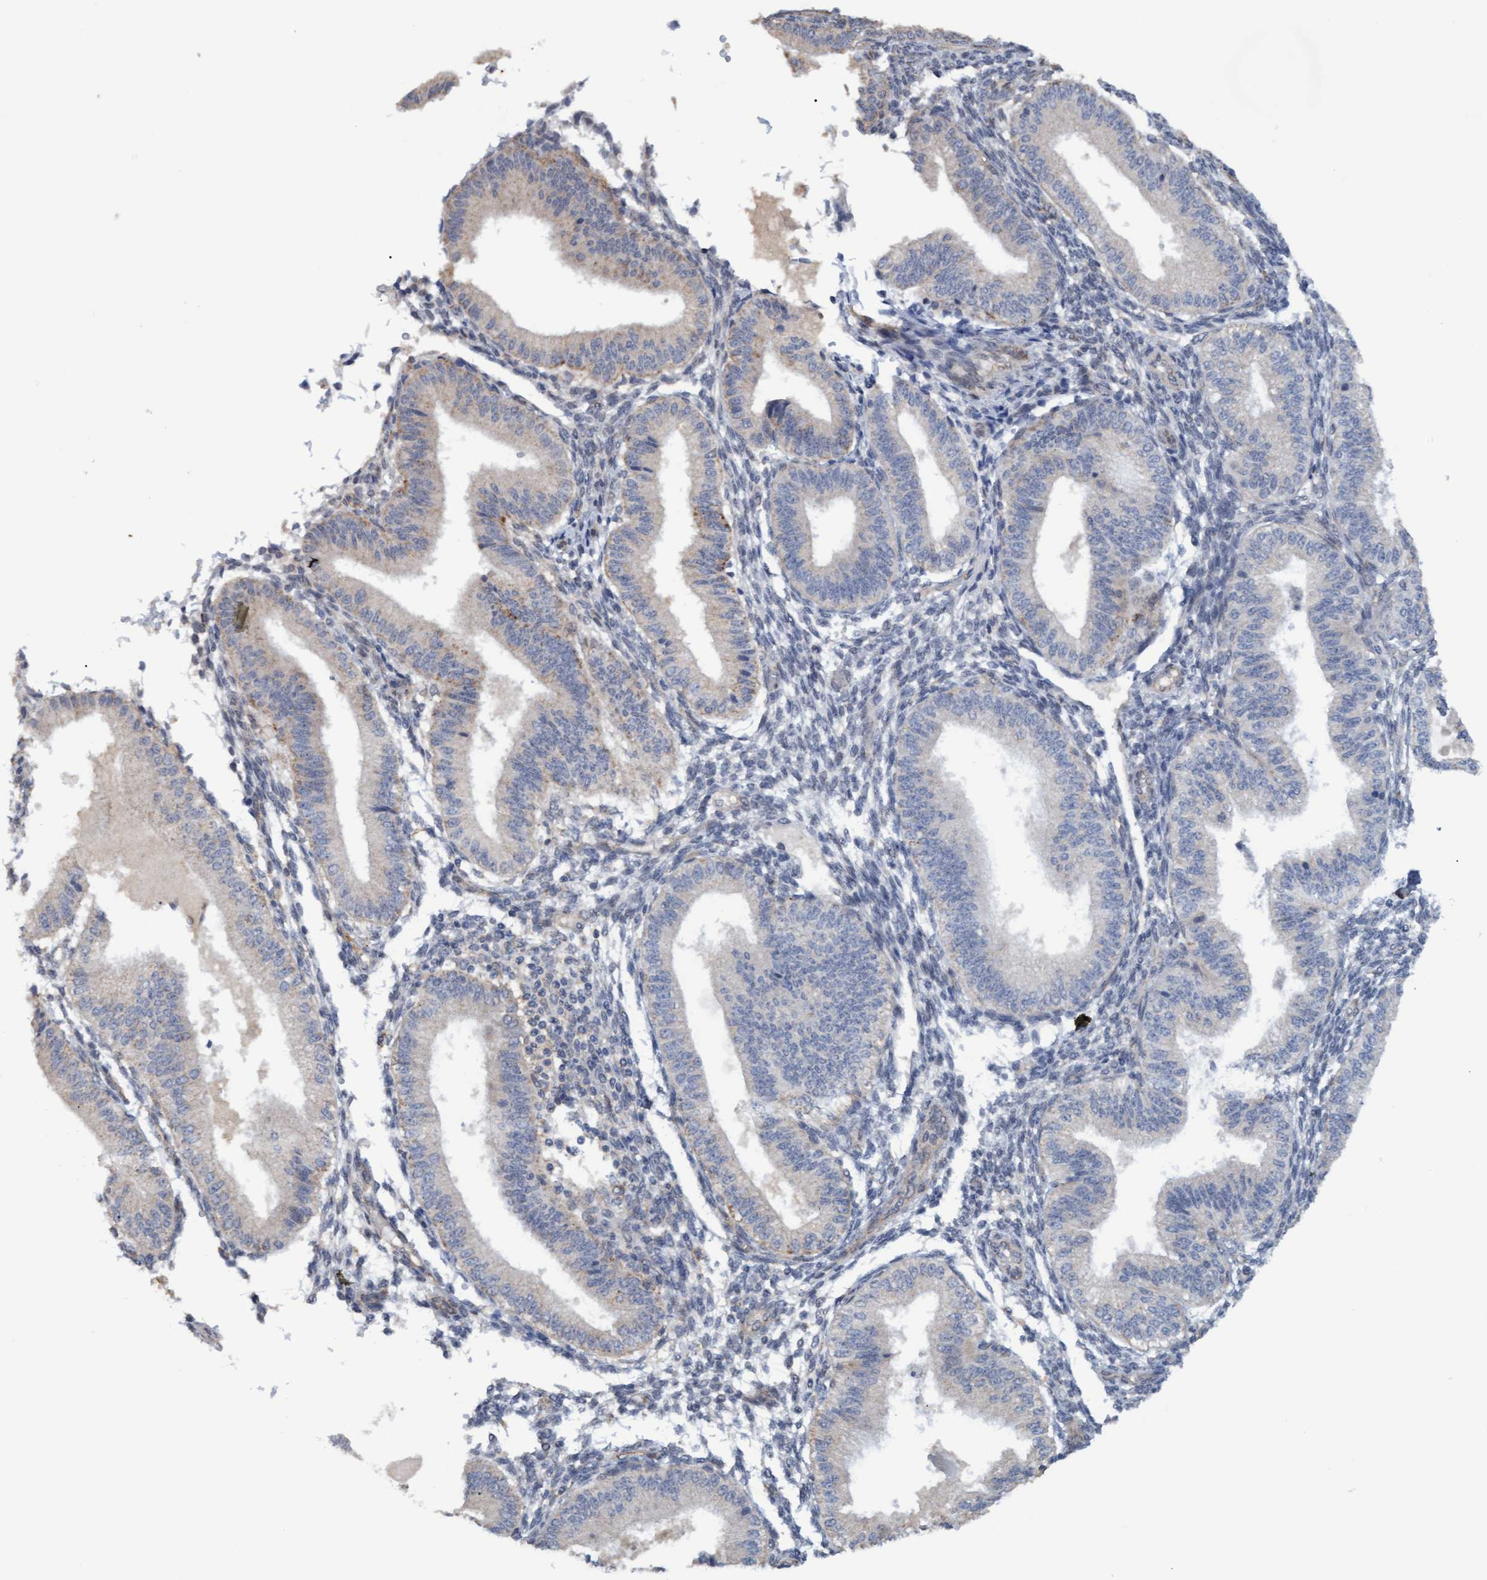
{"staining": {"intensity": "negative", "quantity": "none", "location": "none"}, "tissue": "endometrium", "cell_type": "Cells in endometrial stroma", "image_type": "normal", "snomed": [{"axis": "morphology", "description": "Normal tissue, NOS"}, {"axis": "topography", "description": "Endometrium"}], "caption": "Immunohistochemistry (IHC) image of normal endometrium: human endometrium stained with DAB exhibits no significant protein expression in cells in endometrial stroma.", "gene": "MGLL", "patient": {"sex": "female", "age": 39}}